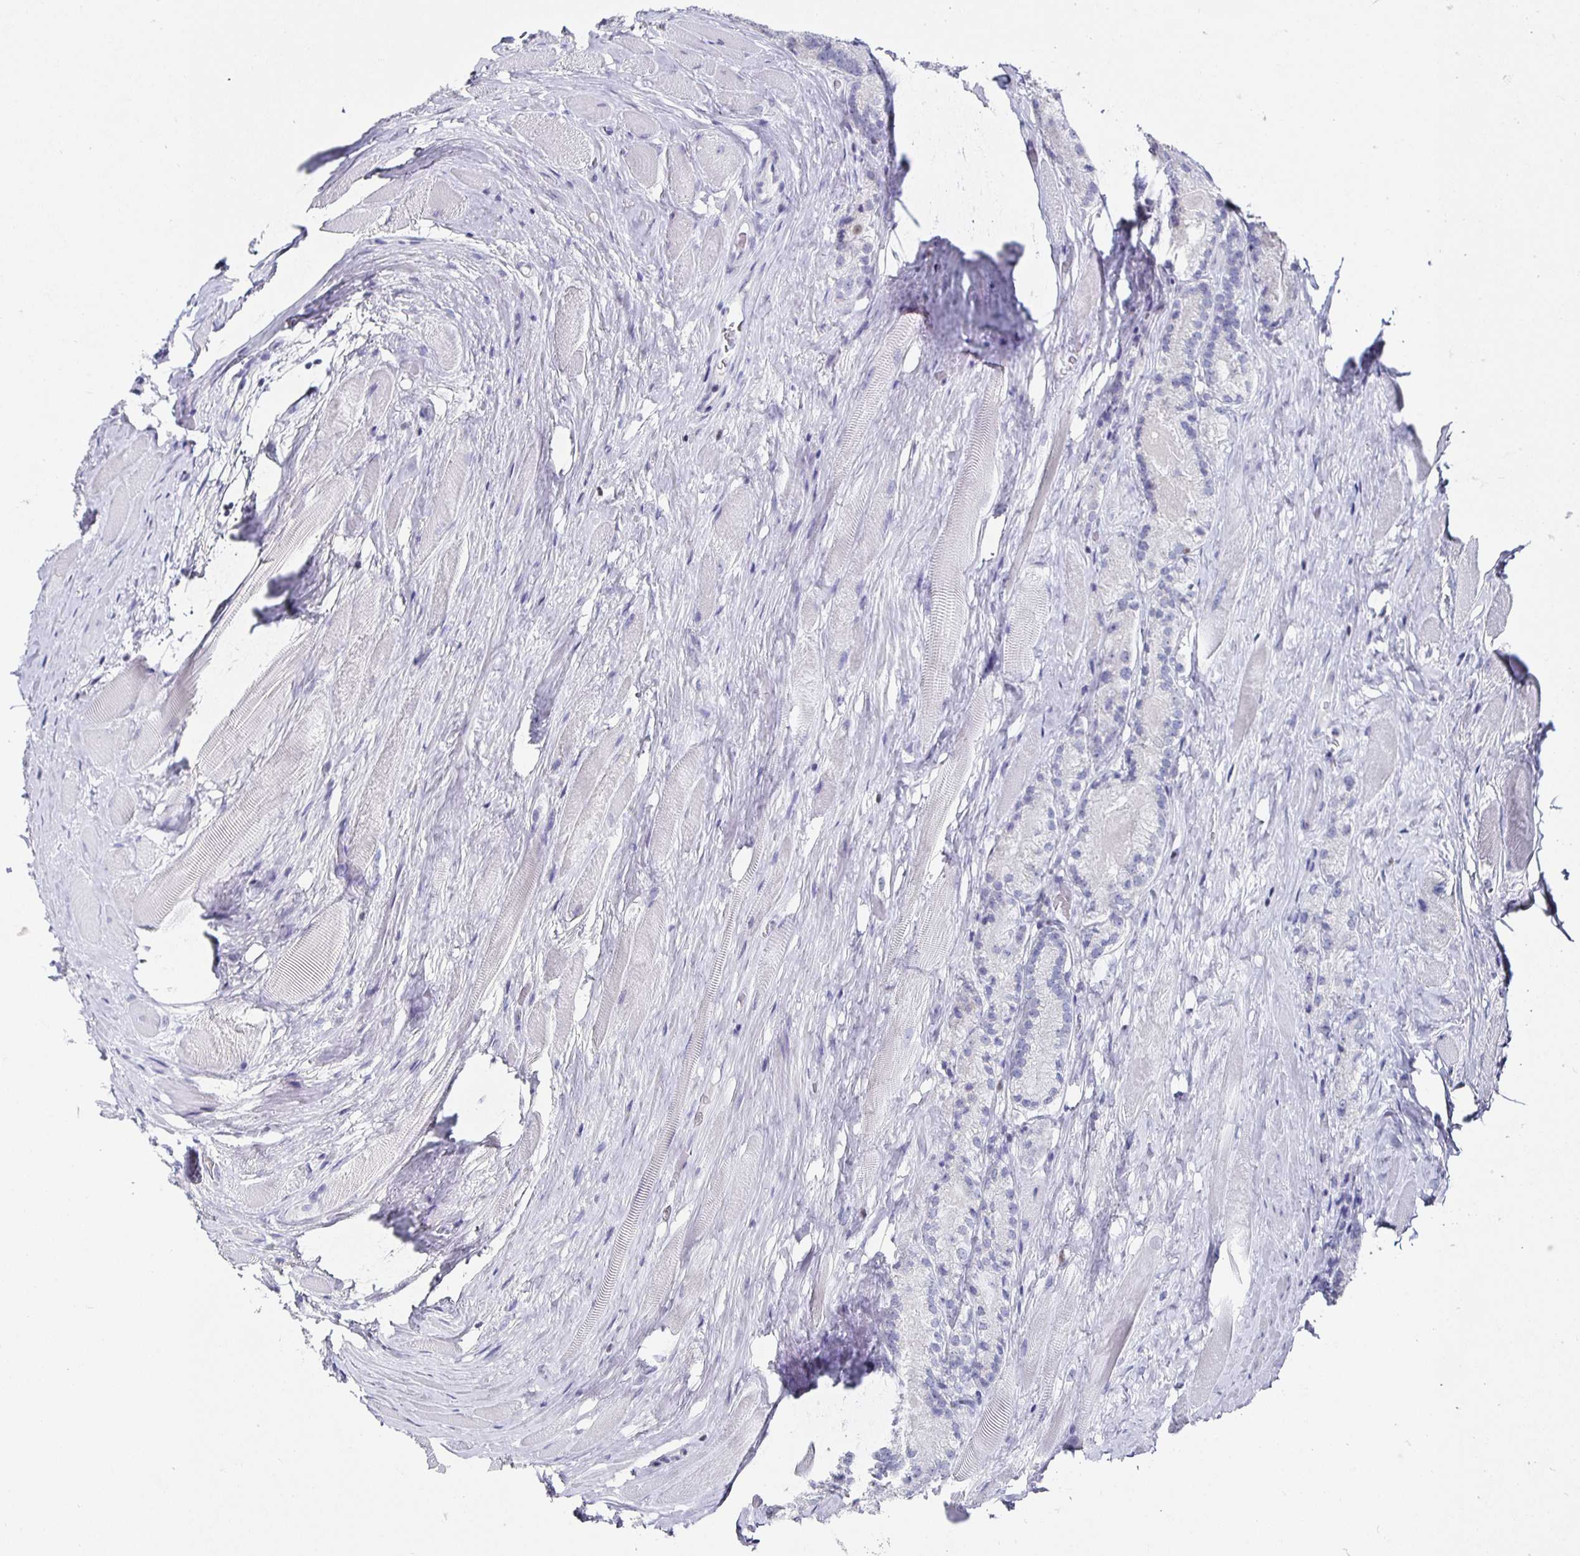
{"staining": {"intensity": "negative", "quantity": "none", "location": "none"}, "tissue": "prostate cancer", "cell_type": "Tumor cells", "image_type": "cancer", "snomed": [{"axis": "morphology", "description": "Adenocarcinoma, NOS"}, {"axis": "morphology", "description": "Adenocarcinoma, Low grade"}, {"axis": "topography", "description": "Prostate"}], "caption": "Image shows no significant protein expression in tumor cells of prostate cancer (adenocarcinoma (low-grade)). (DAB immunohistochemistry (IHC) visualized using brightfield microscopy, high magnification).", "gene": "RUNX2", "patient": {"sex": "male", "age": 68}}